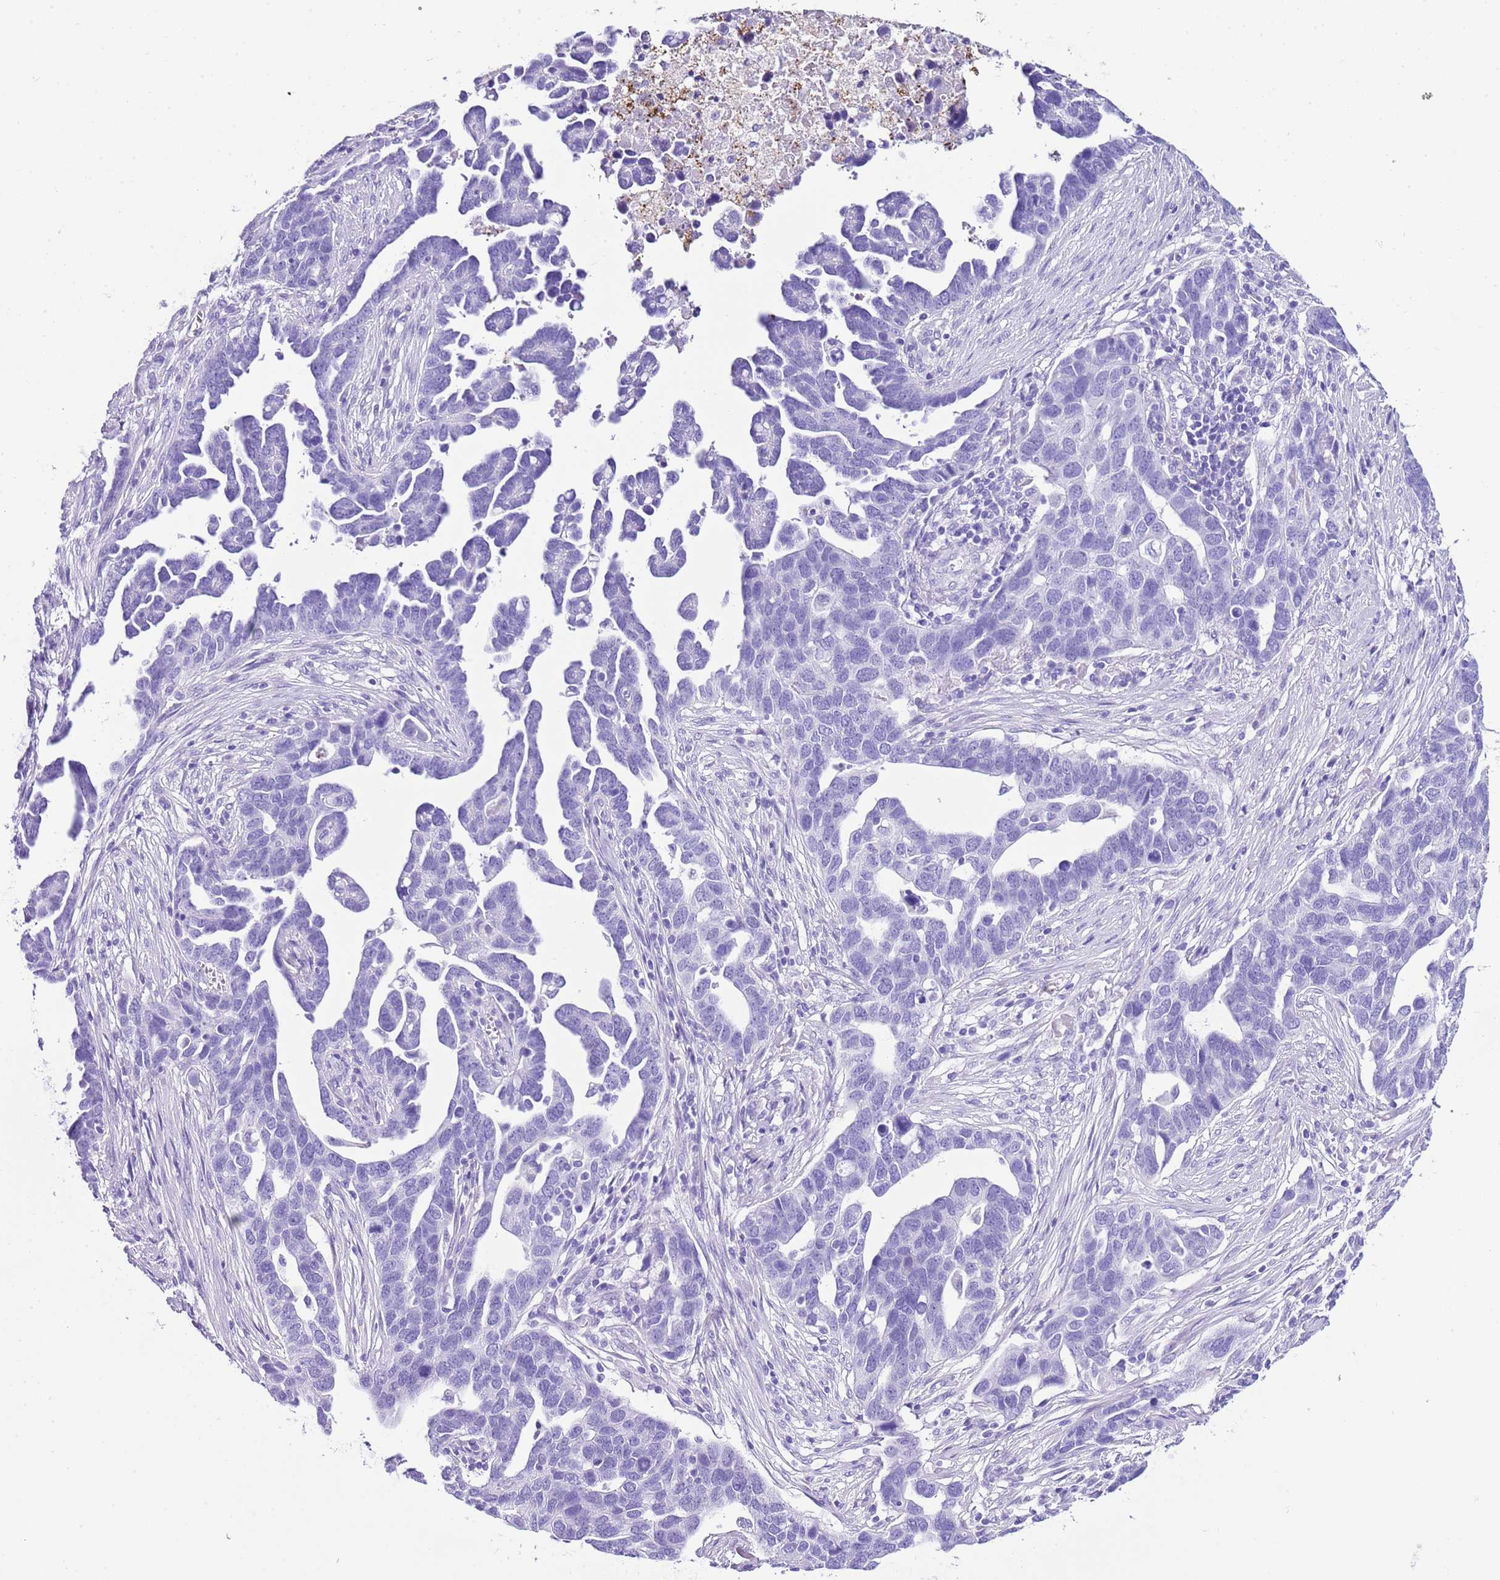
{"staining": {"intensity": "negative", "quantity": "none", "location": "none"}, "tissue": "ovarian cancer", "cell_type": "Tumor cells", "image_type": "cancer", "snomed": [{"axis": "morphology", "description": "Cystadenocarcinoma, serous, NOS"}, {"axis": "topography", "description": "Ovary"}], "caption": "IHC of ovarian serous cystadenocarcinoma shows no expression in tumor cells.", "gene": "KCNC1", "patient": {"sex": "female", "age": 54}}